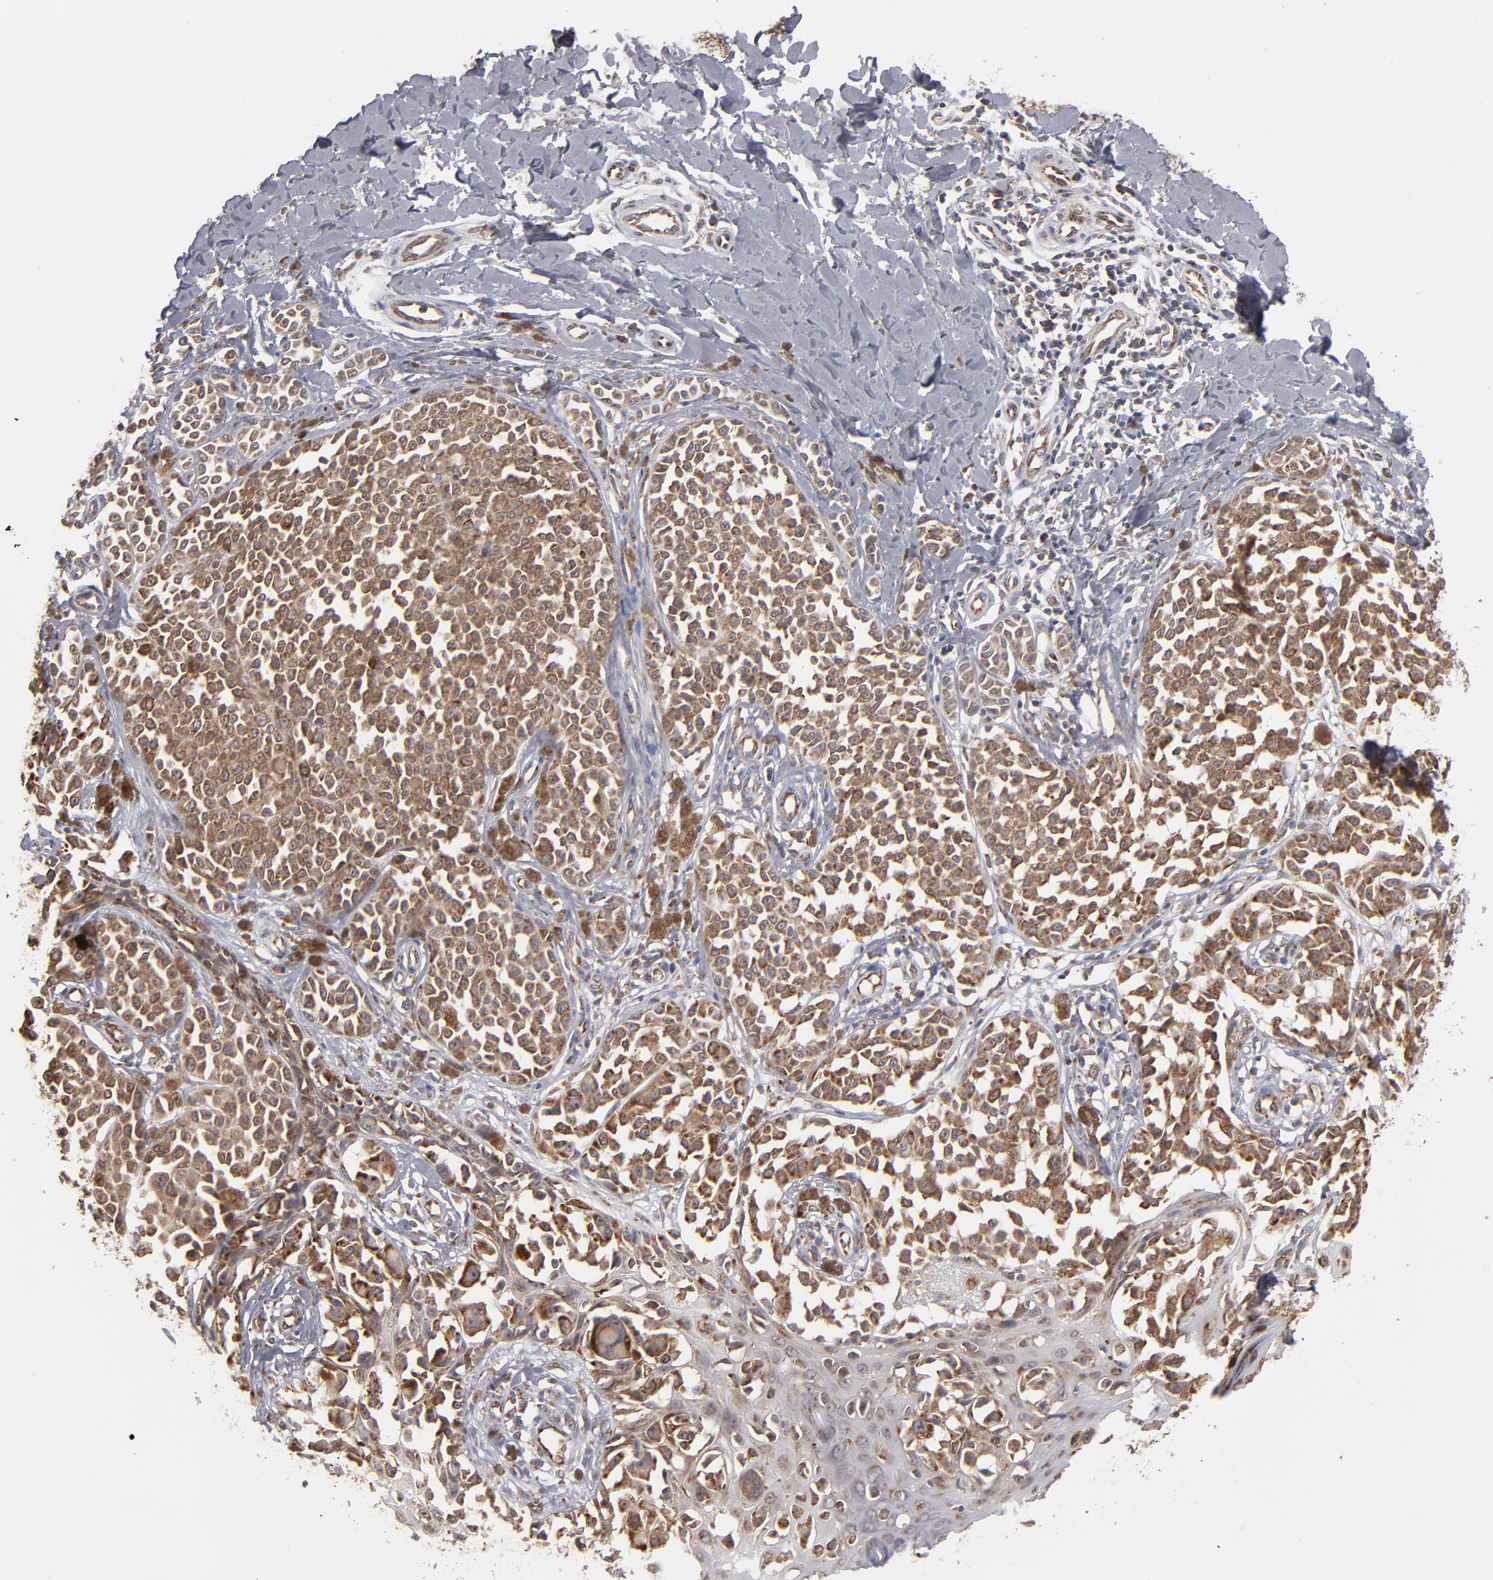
{"staining": {"intensity": "moderate", "quantity": ">75%", "location": "cytoplasmic/membranous"}, "tissue": "melanoma", "cell_type": "Tumor cells", "image_type": "cancer", "snomed": [{"axis": "morphology", "description": "Malignant melanoma, NOS"}, {"axis": "topography", "description": "Skin"}], "caption": "There is medium levels of moderate cytoplasmic/membranous expression in tumor cells of melanoma, as demonstrated by immunohistochemical staining (brown color).", "gene": "KTN1", "patient": {"sex": "female", "age": 38}}